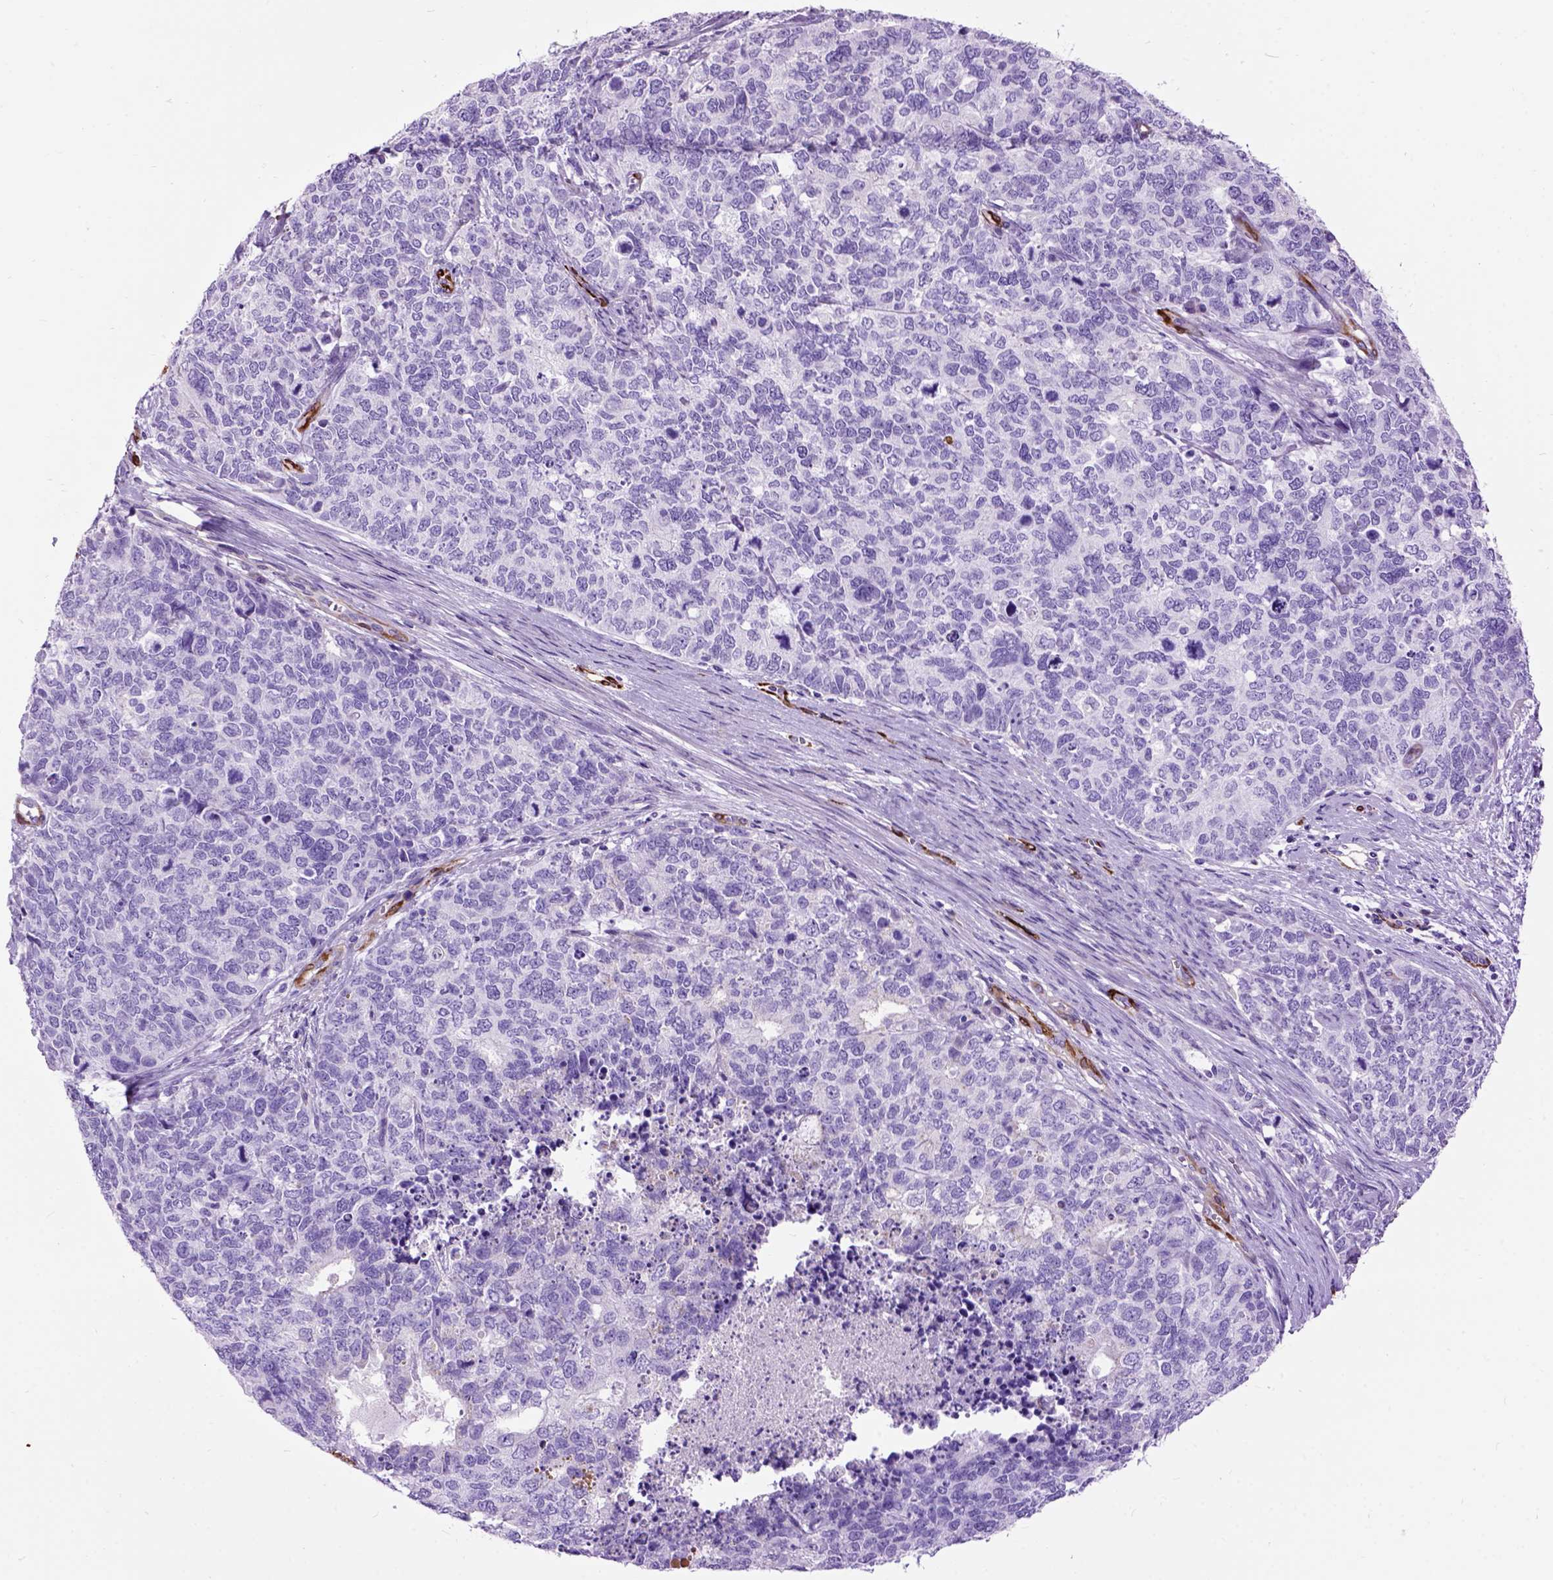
{"staining": {"intensity": "negative", "quantity": "none", "location": "none"}, "tissue": "cervical cancer", "cell_type": "Tumor cells", "image_type": "cancer", "snomed": [{"axis": "morphology", "description": "Squamous cell carcinoma, NOS"}, {"axis": "topography", "description": "Cervix"}], "caption": "Tumor cells show no significant protein staining in cervical cancer. (DAB immunohistochemistry (IHC), high magnification).", "gene": "MAPT", "patient": {"sex": "female", "age": 63}}